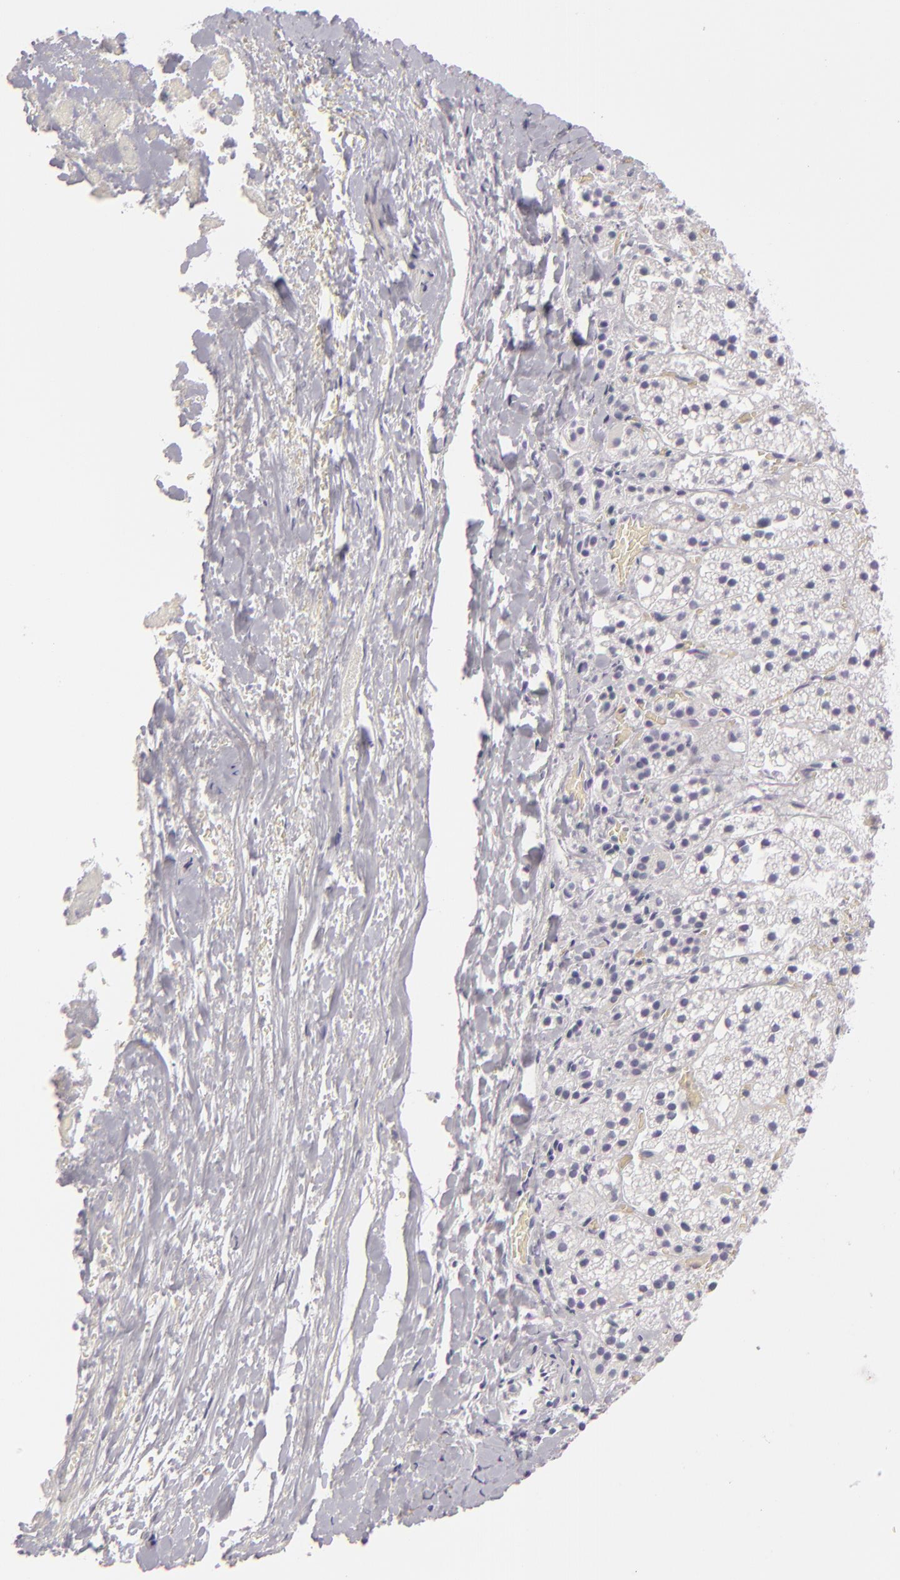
{"staining": {"intensity": "negative", "quantity": "none", "location": "none"}, "tissue": "adrenal gland", "cell_type": "Glandular cells", "image_type": "normal", "snomed": [{"axis": "morphology", "description": "Normal tissue, NOS"}, {"axis": "topography", "description": "Adrenal gland"}], "caption": "IHC of unremarkable human adrenal gland reveals no expression in glandular cells.", "gene": "CDX2", "patient": {"sex": "female", "age": 44}}